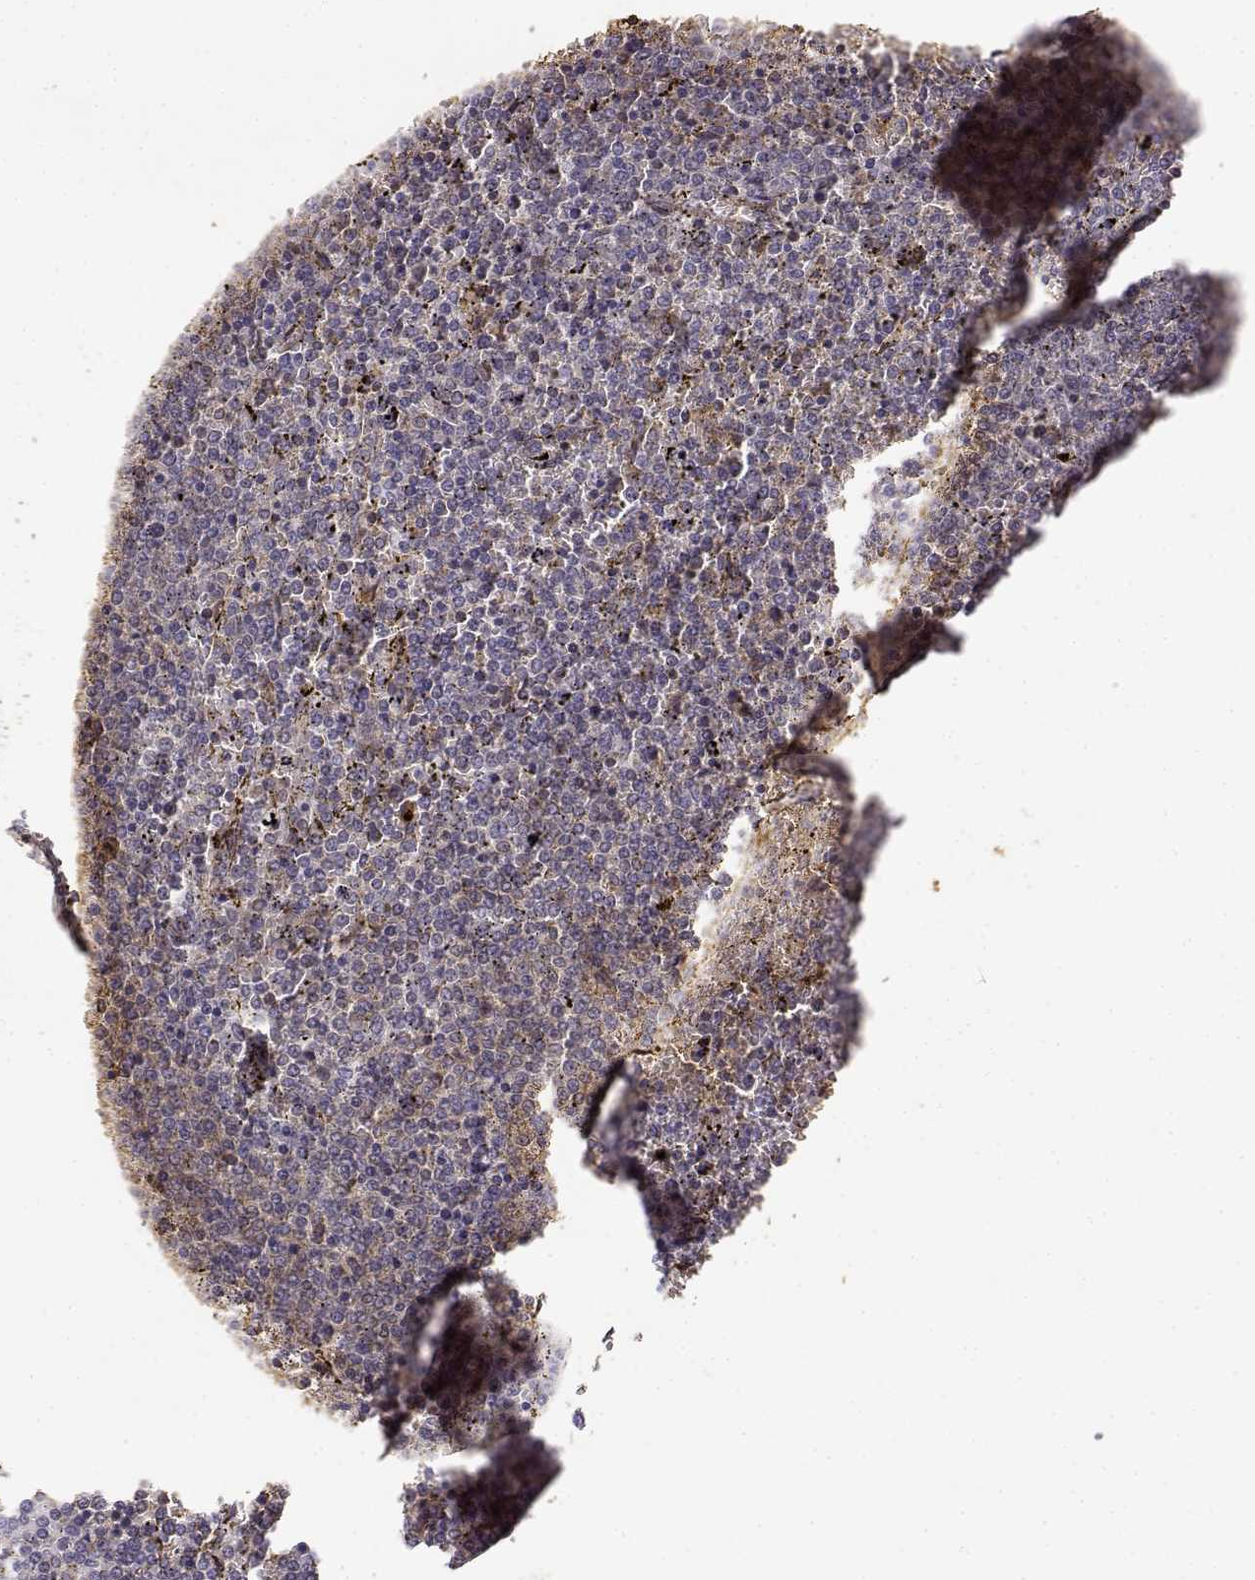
{"staining": {"intensity": "negative", "quantity": "none", "location": "none"}, "tissue": "lymphoma", "cell_type": "Tumor cells", "image_type": "cancer", "snomed": [{"axis": "morphology", "description": "Malignant lymphoma, non-Hodgkin's type, Low grade"}, {"axis": "topography", "description": "Spleen"}], "caption": "A photomicrograph of malignant lymphoma, non-Hodgkin's type (low-grade) stained for a protein displays no brown staining in tumor cells.", "gene": "CRIM1", "patient": {"sex": "female", "age": 77}}